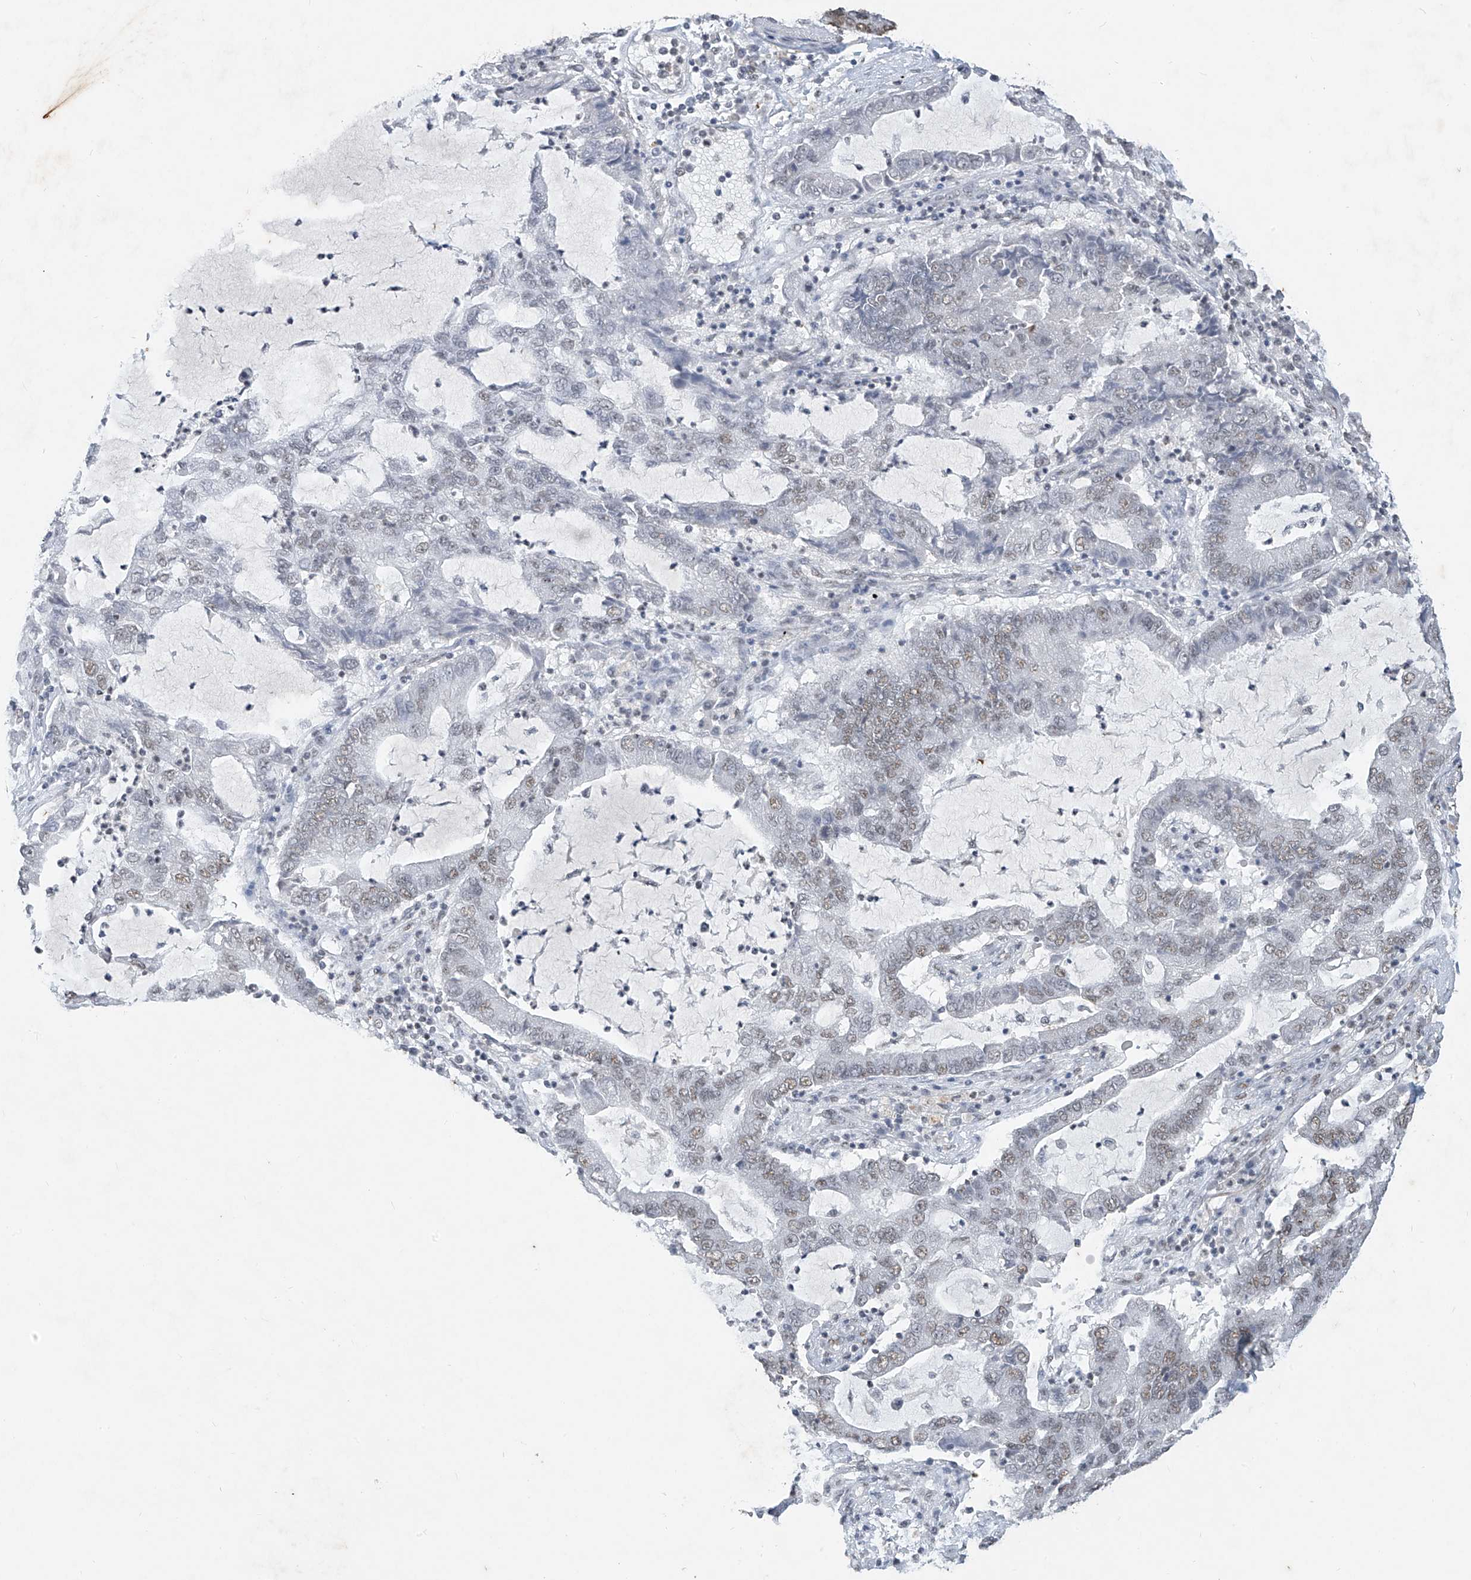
{"staining": {"intensity": "weak", "quantity": "<25%", "location": "nuclear"}, "tissue": "lung cancer", "cell_type": "Tumor cells", "image_type": "cancer", "snomed": [{"axis": "morphology", "description": "Adenocarcinoma, NOS"}, {"axis": "topography", "description": "Lung"}], "caption": "This is an IHC image of adenocarcinoma (lung). There is no expression in tumor cells.", "gene": "TFEC", "patient": {"sex": "female", "age": 51}}